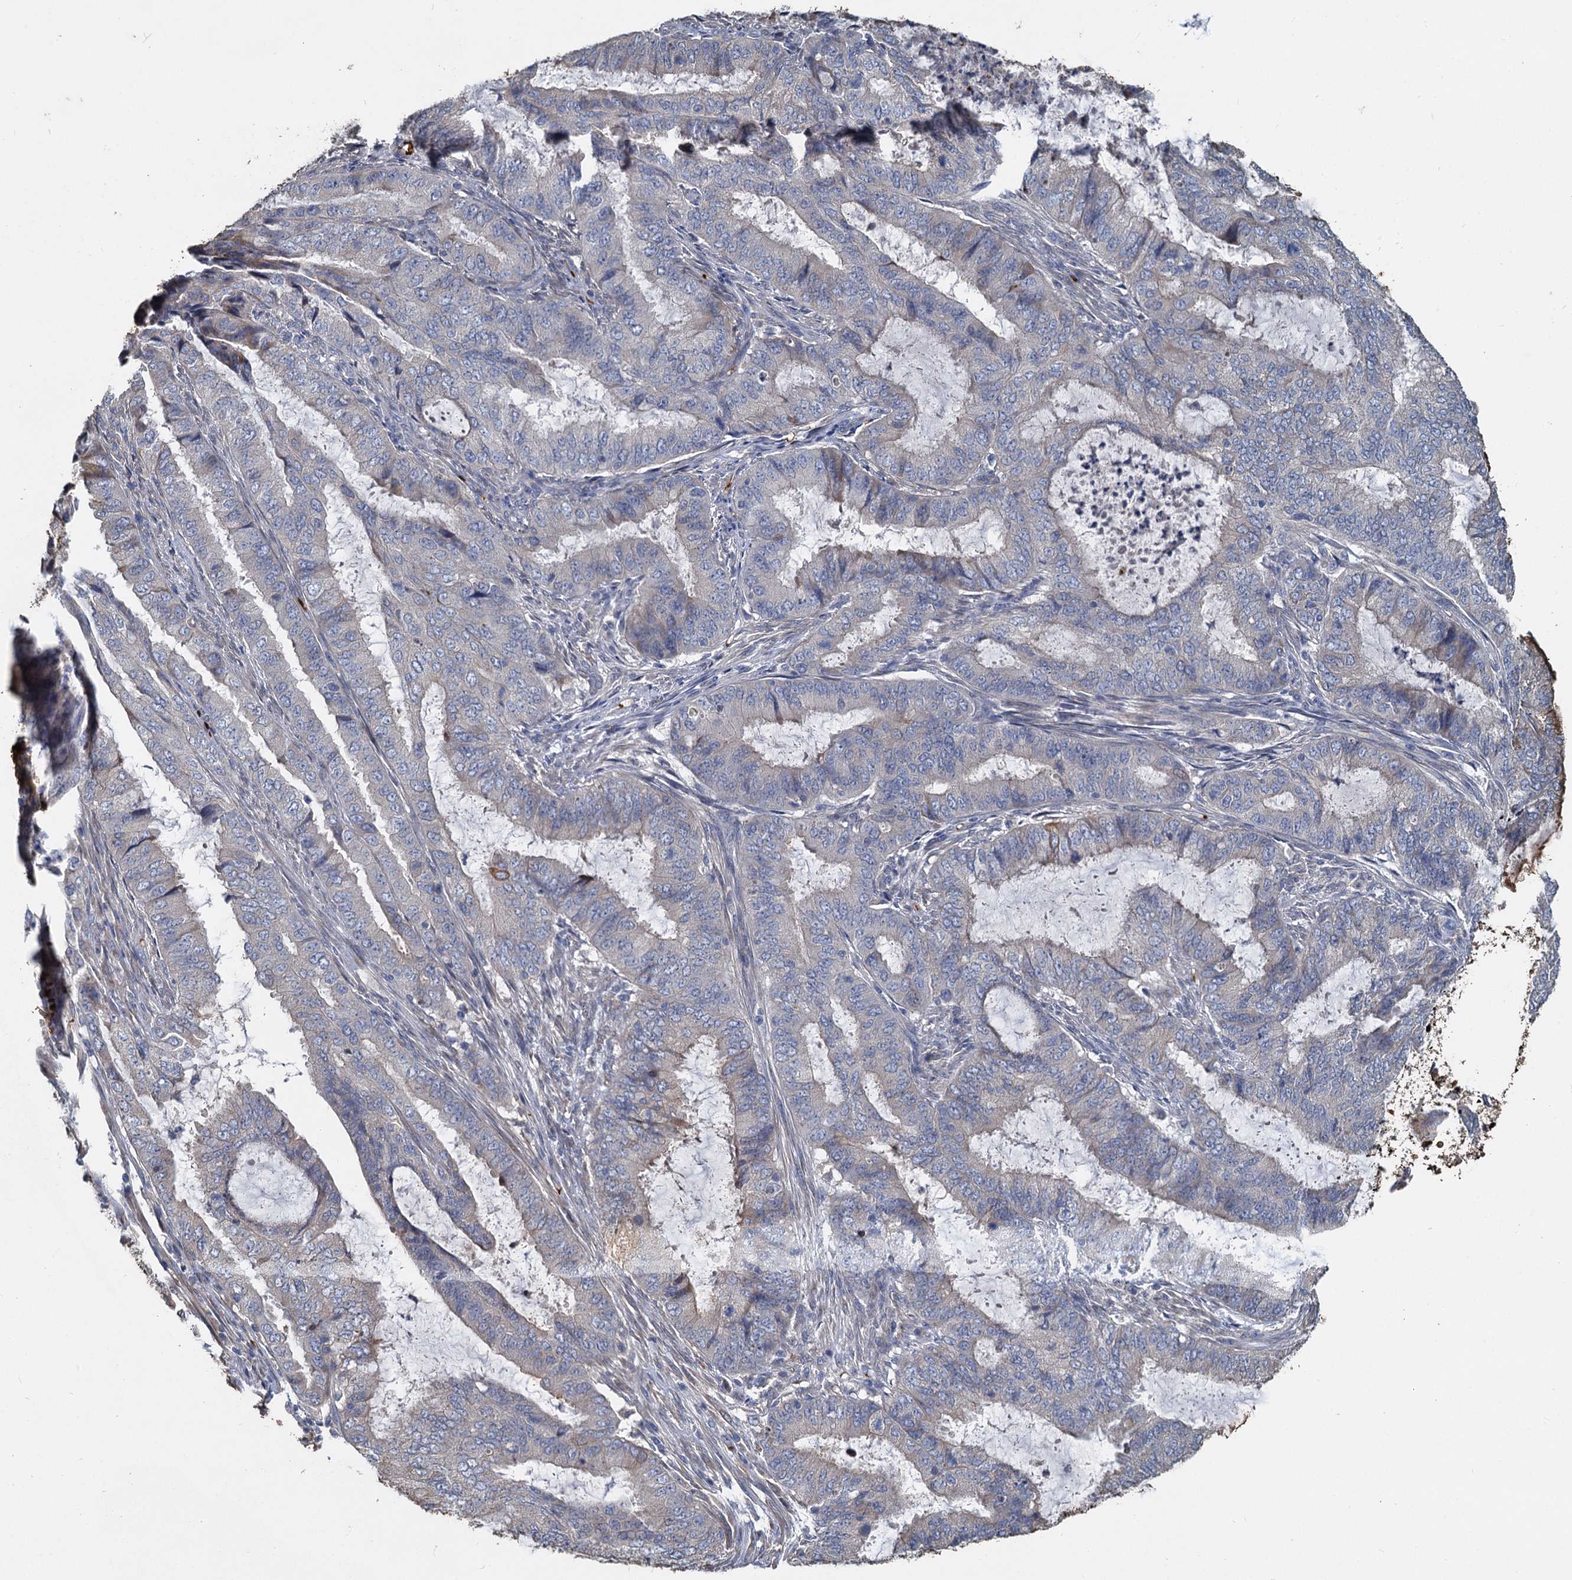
{"staining": {"intensity": "negative", "quantity": "none", "location": "none"}, "tissue": "endometrial cancer", "cell_type": "Tumor cells", "image_type": "cancer", "snomed": [{"axis": "morphology", "description": "Adenocarcinoma, NOS"}, {"axis": "topography", "description": "Endometrium"}], "caption": "Immunohistochemistry (IHC) of endometrial cancer demonstrates no expression in tumor cells. The staining is performed using DAB (3,3'-diaminobenzidine) brown chromogen with nuclei counter-stained in using hematoxylin.", "gene": "TCTN2", "patient": {"sex": "female", "age": 51}}